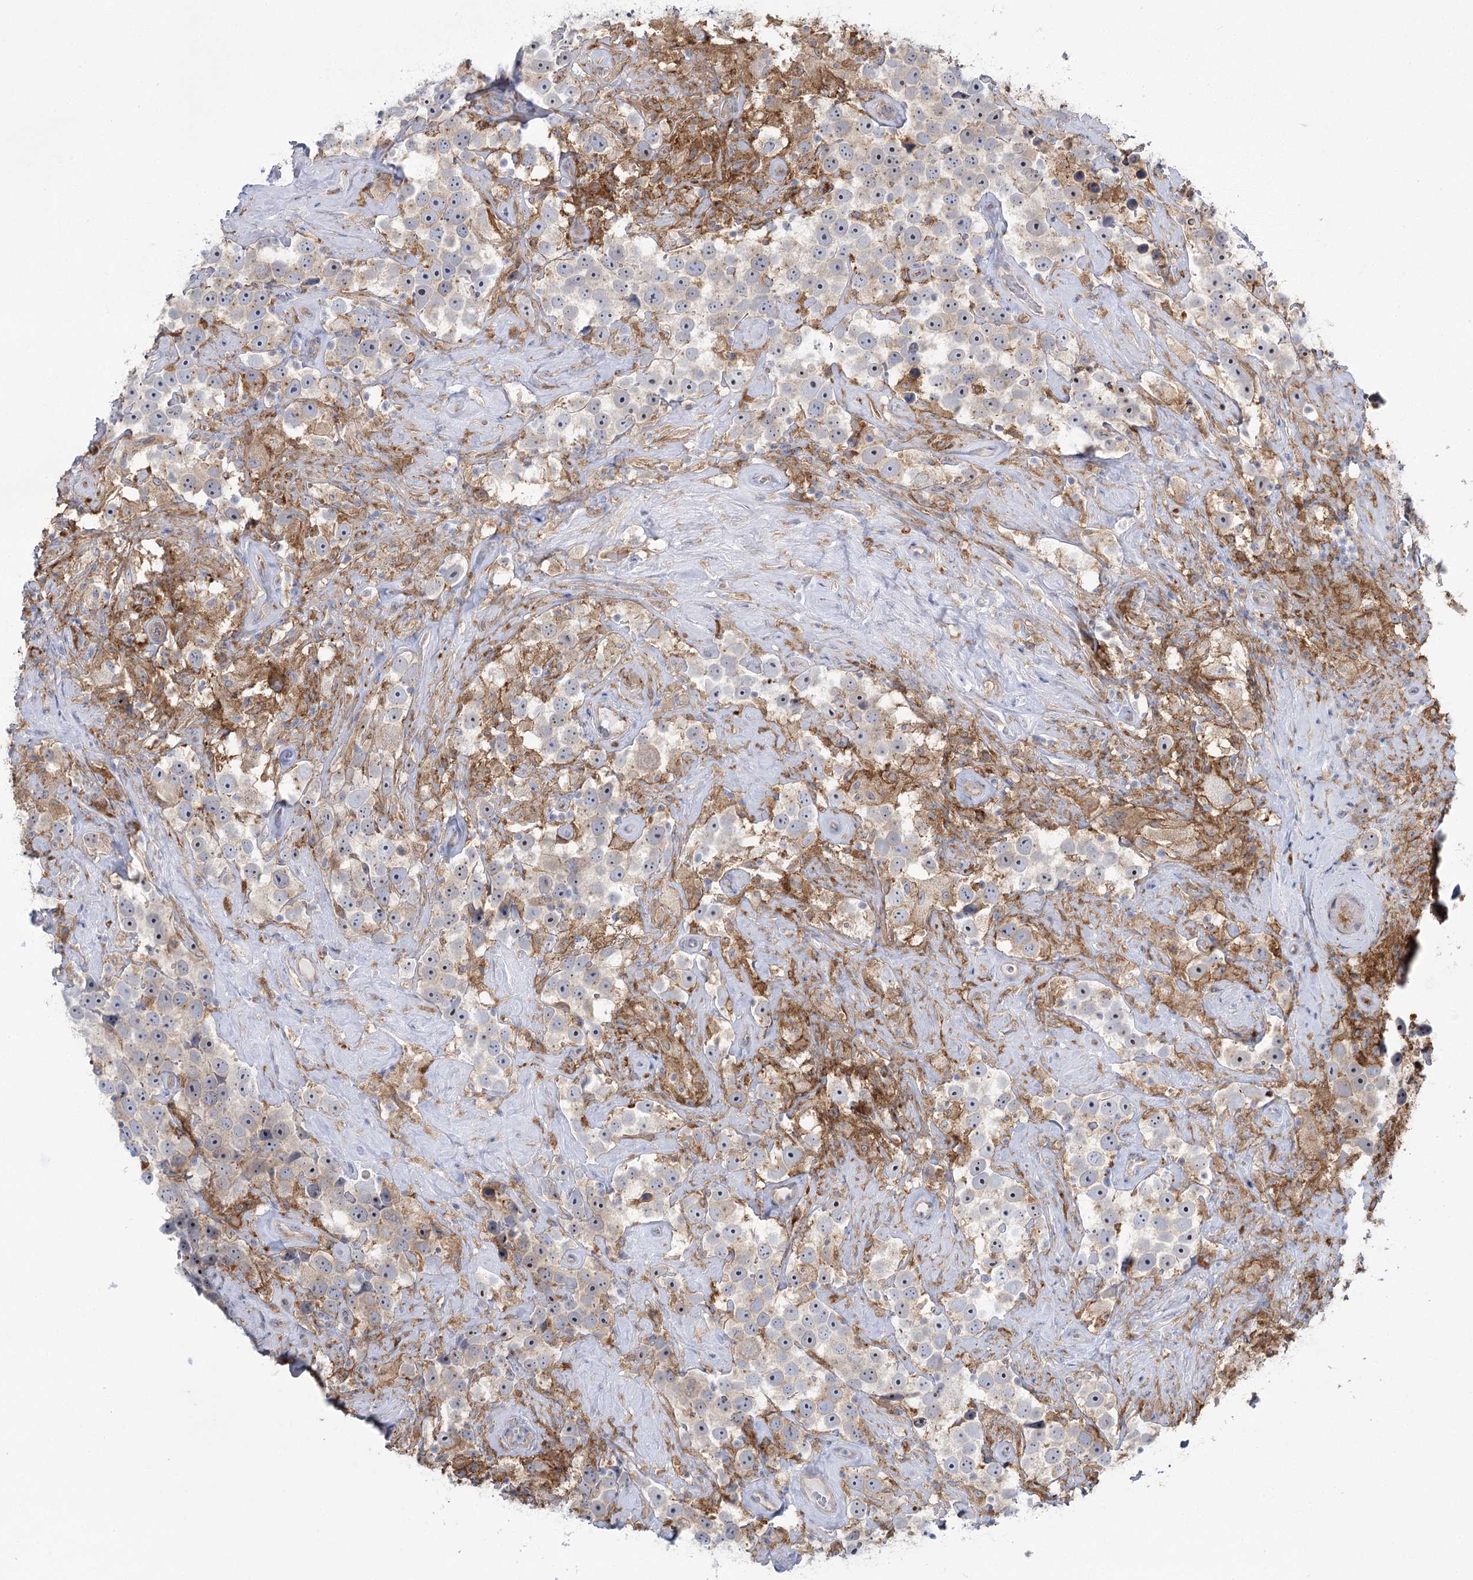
{"staining": {"intensity": "weak", "quantity": ">75%", "location": "cytoplasmic/membranous"}, "tissue": "testis cancer", "cell_type": "Tumor cells", "image_type": "cancer", "snomed": [{"axis": "morphology", "description": "Seminoma, NOS"}, {"axis": "topography", "description": "Testis"}], "caption": "Tumor cells display weak cytoplasmic/membranous staining in approximately >75% of cells in testis cancer.", "gene": "CCDC88A", "patient": {"sex": "male", "age": 49}}